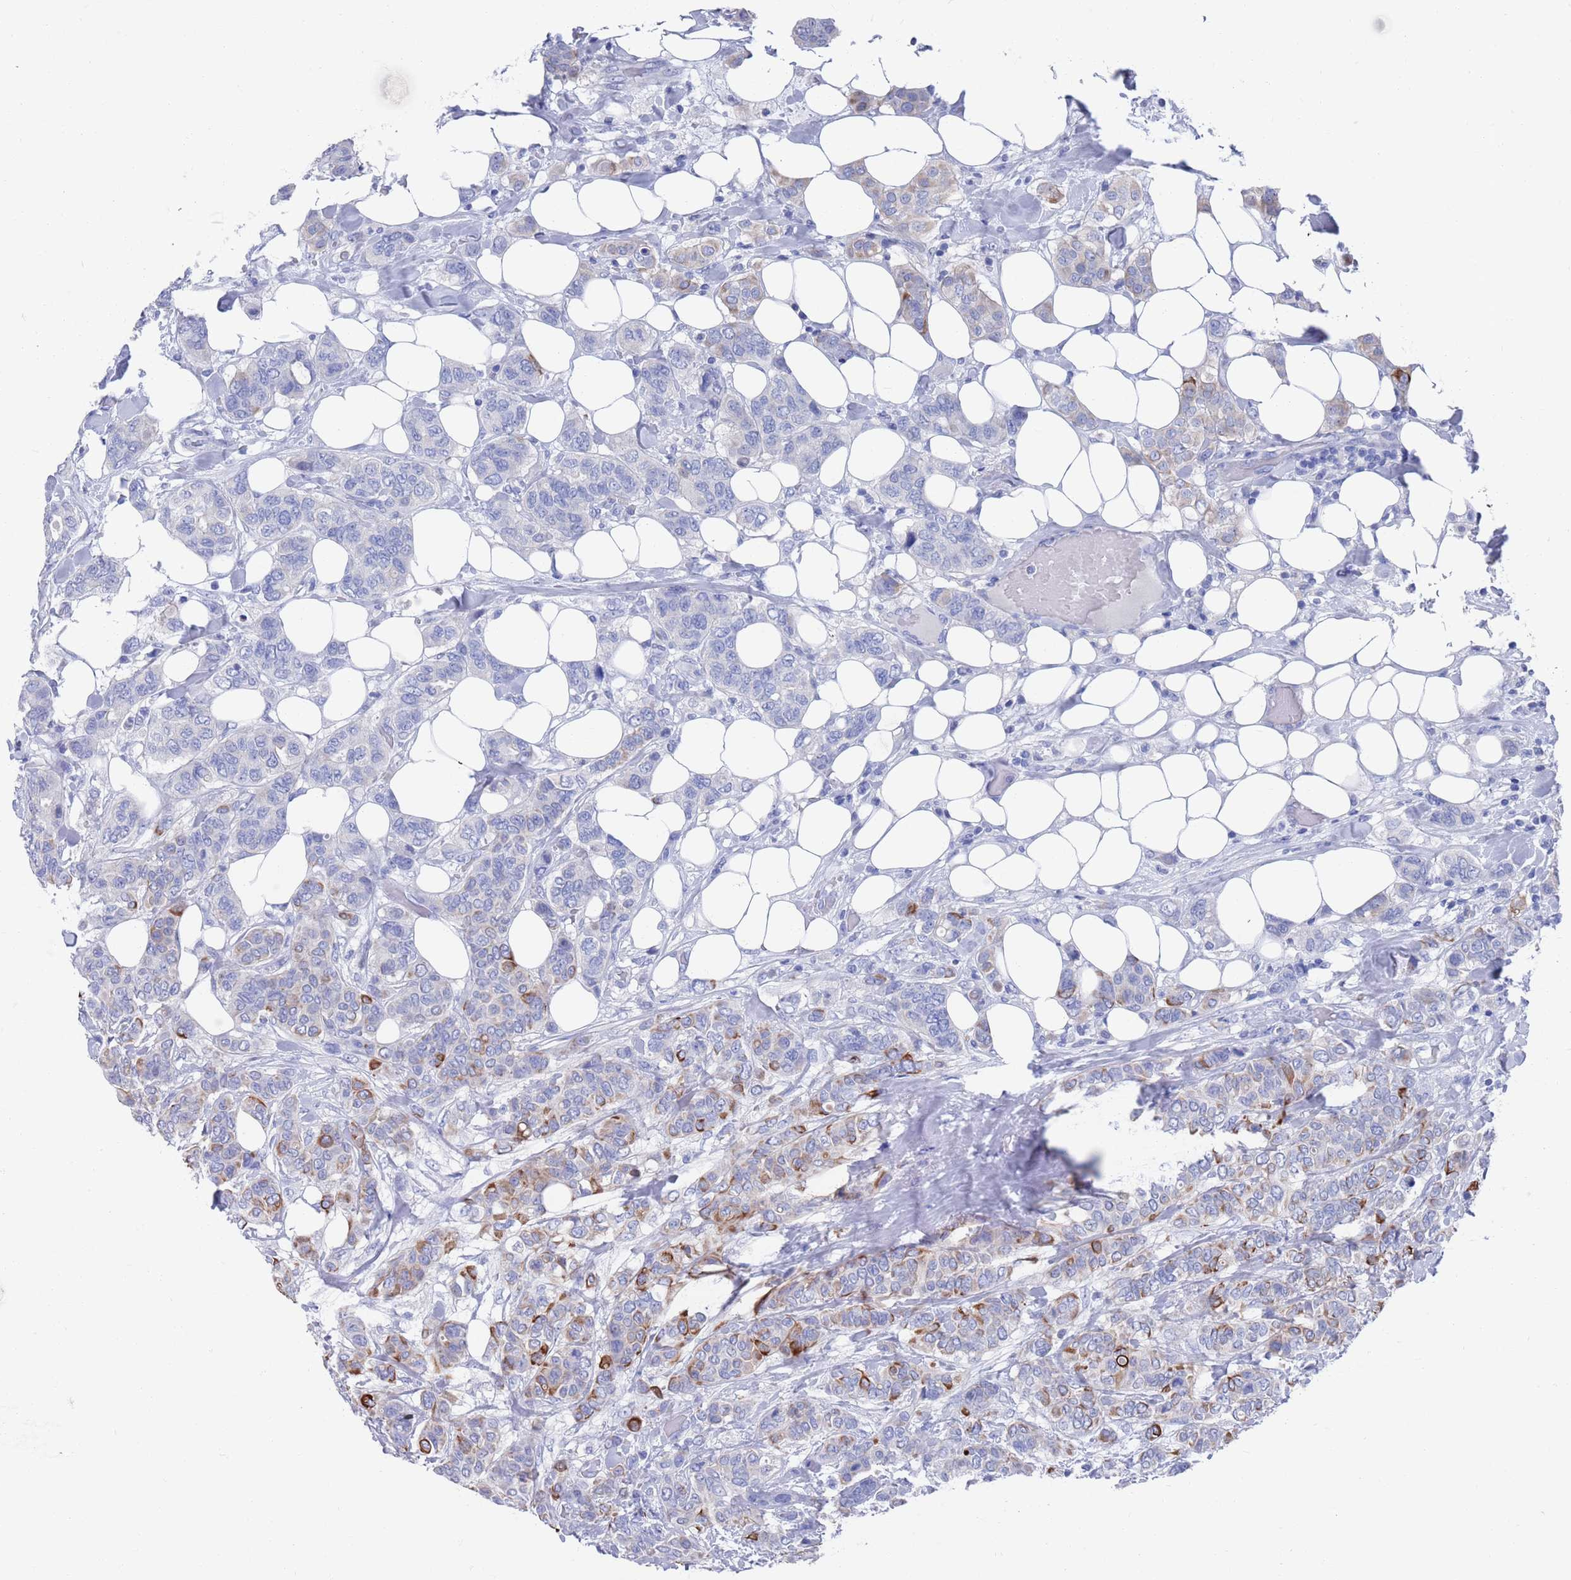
{"staining": {"intensity": "strong", "quantity": "<25%", "location": "cytoplasmic/membranous"}, "tissue": "breast cancer", "cell_type": "Tumor cells", "image_type": "cancer", "snomed": [{"axis": "morphology", "description": "Lobular carcinoma"}, {"axis": "topography", "description": "Breast"}], "caption": "There is medium levels of strong cytoplasmic/membranous staining in tumor cells of breast lobular carcinoma, as demonstrated by immunohistochemical staining (brown color).", "gene": "MTMR2", "patient": {"sex": "female", "age": 51}}